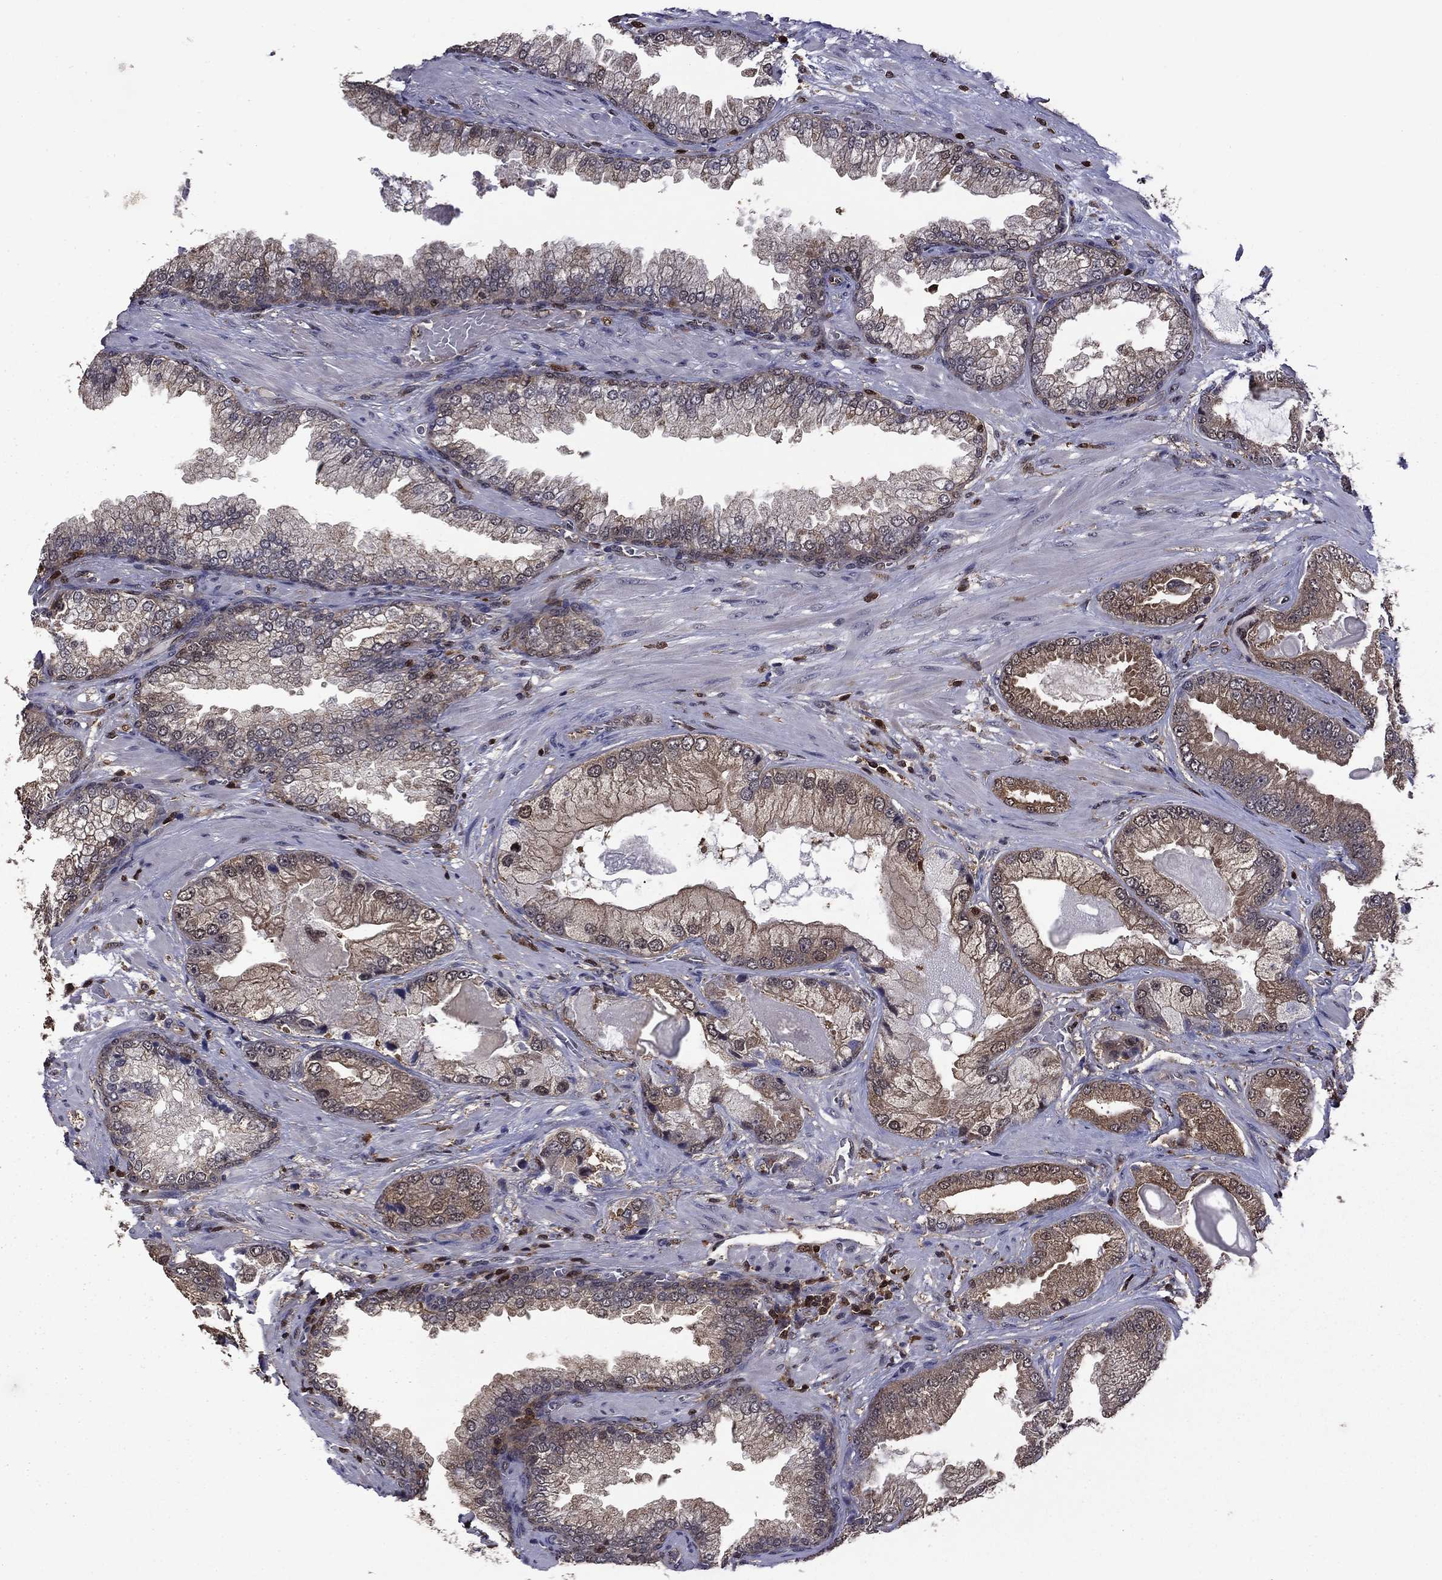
{"staining": {"intensity": "moderate", "quantity": "<25%", "location": "cytoplasmic/membranous"}, "tissue": "prostate cancer", "cell_type": "Tumor cells", "image_type": "cancer", "snomed": [{"axis": "morphology", "description": "Adenocarcinoma, Low grade"}, {"axis": "topography", "description": "Prostate"}], "caption": "Prostate cancer tissue demonstrates moderate cytoplasmic/membranous expression in about <25% of tumor cells, visualized by immunohistochemistry.", "gene": "APPBP2", "patient": {"sex": "male", "age": 57}}